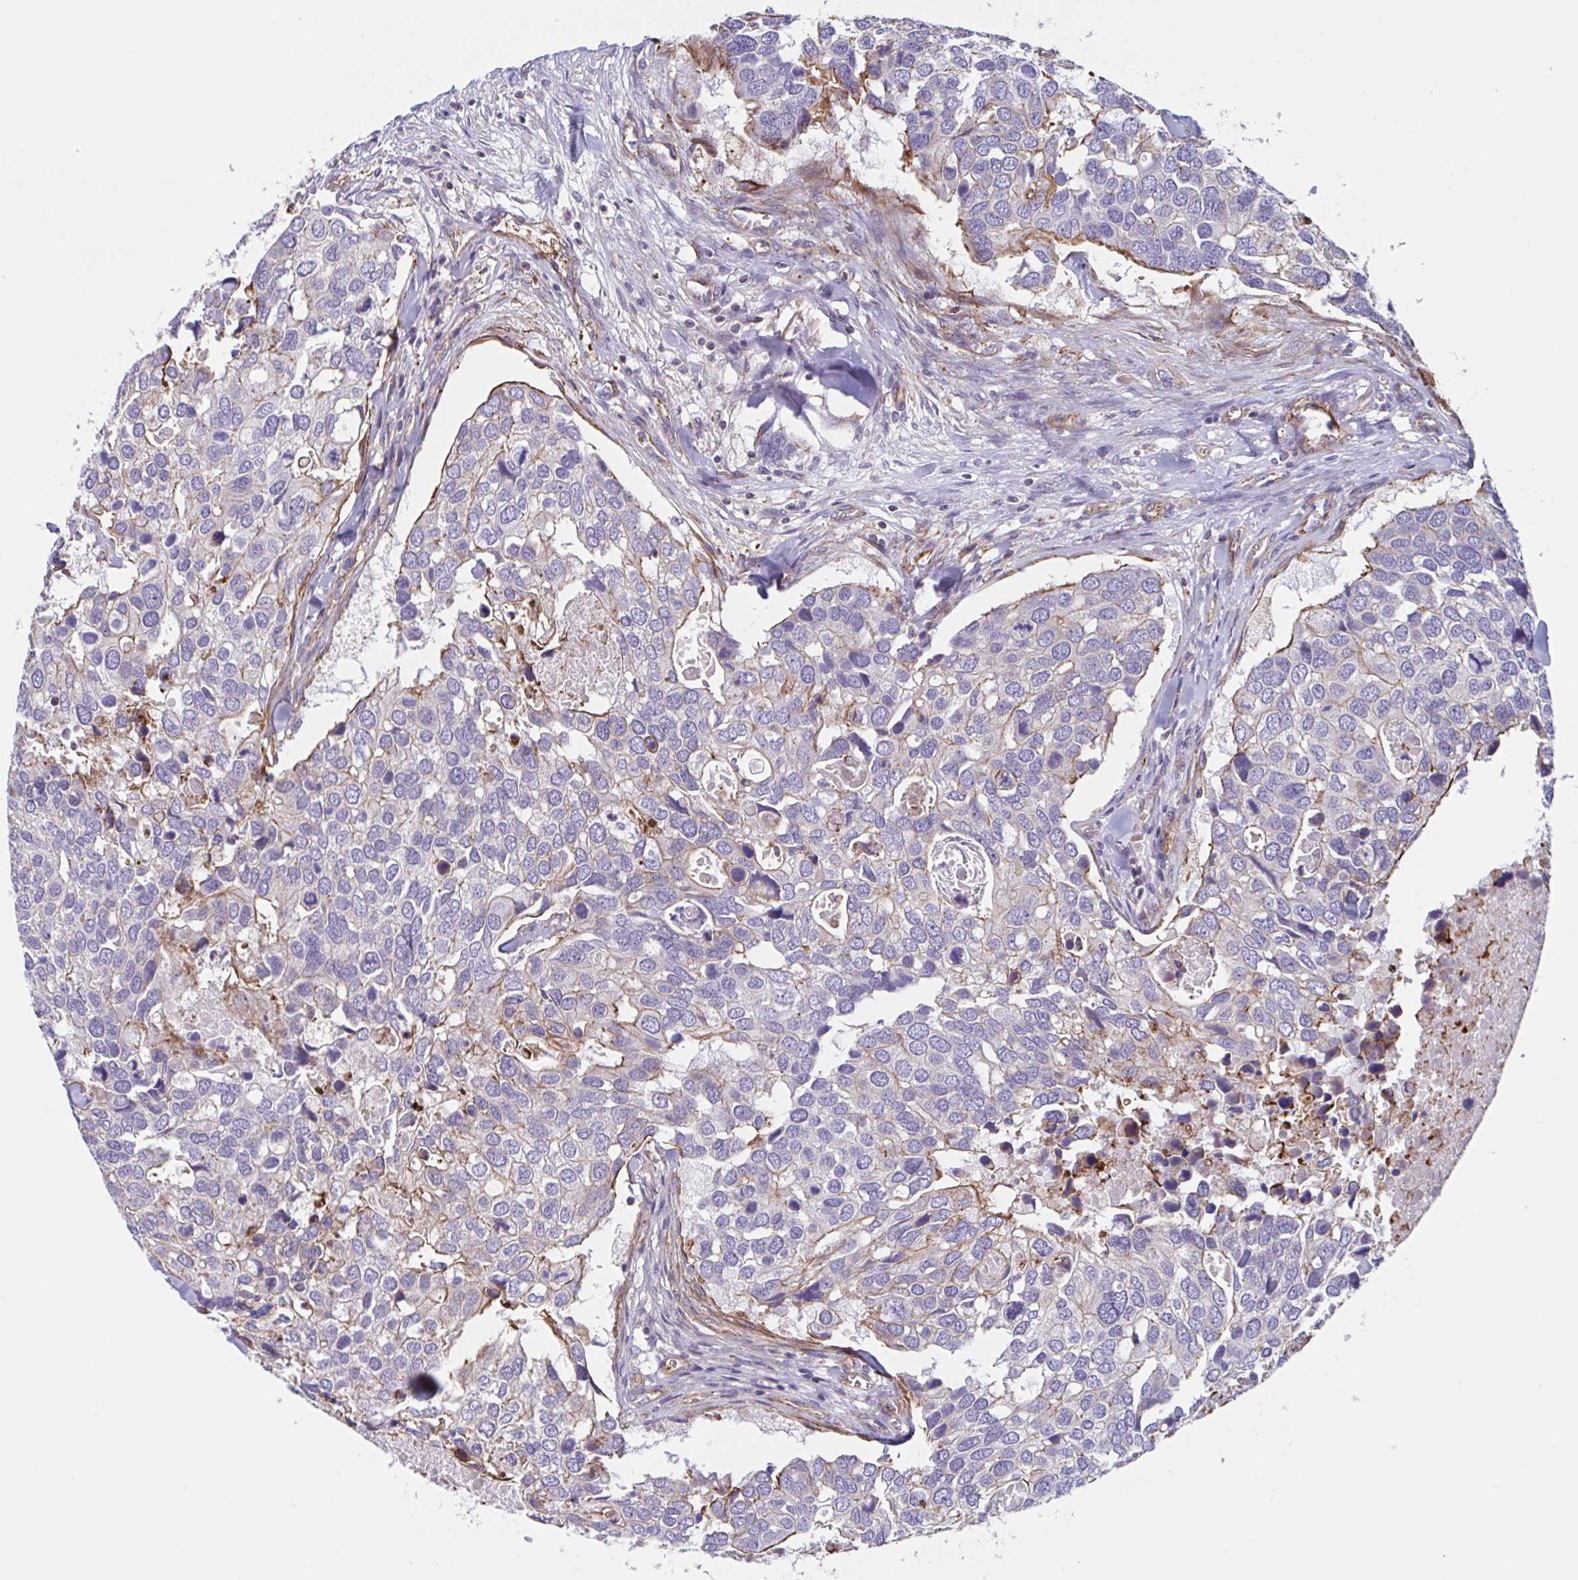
{"staining": {"intensity": "negative", "quantity": "none", "location": "none"}, "tissue": "breast cancer", "cell_type": "Tumor cells", "image_type": "cancer", "snomed": [{"axis": "morphology", "description": "Duct carcinoma"}, {"axis": "topography", "description": "Breast"}], "caption": "Tumor cells are negative for brown protein staining in breast cancer.", "gene": "SHISA7", "patient": {"sex": "female", "age": 83}}